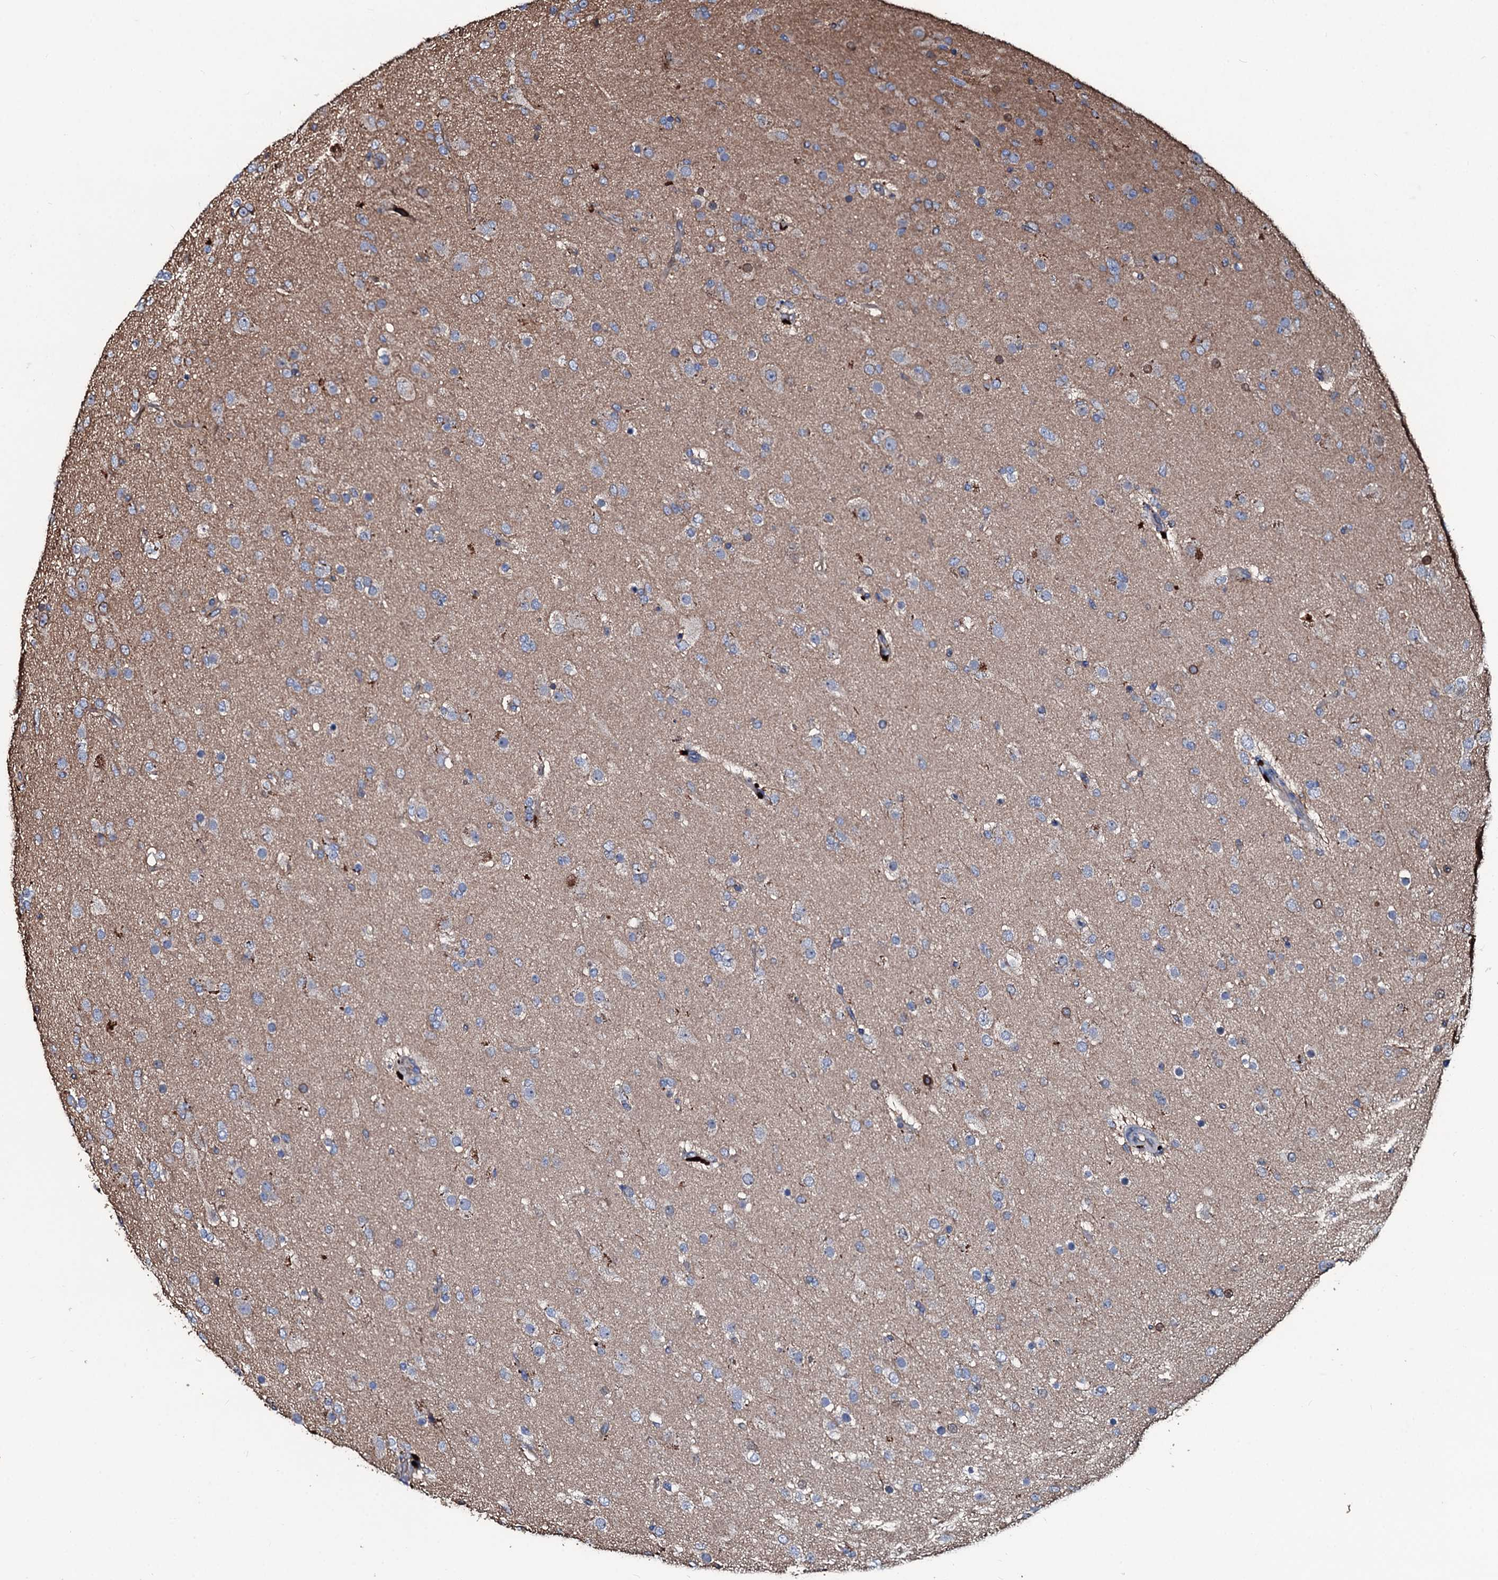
{"staining": {"intensity": "negative", "quantity": "none", "location": "none"}, "tissue": "glioma", "cell_type": "Tumor cells", "image_type": "cancer", "snomed": [{"axis": "morphology", "description": "Glioma, malignant, Low grade"}, {"axis": "topography", "description": "Brain"}], "caption": "Immunohistochemical staining of glioma shows no significant positivity in tumor cells.", "gene": "DMAC2", "patient": {"sex": "male", "age": 65}}